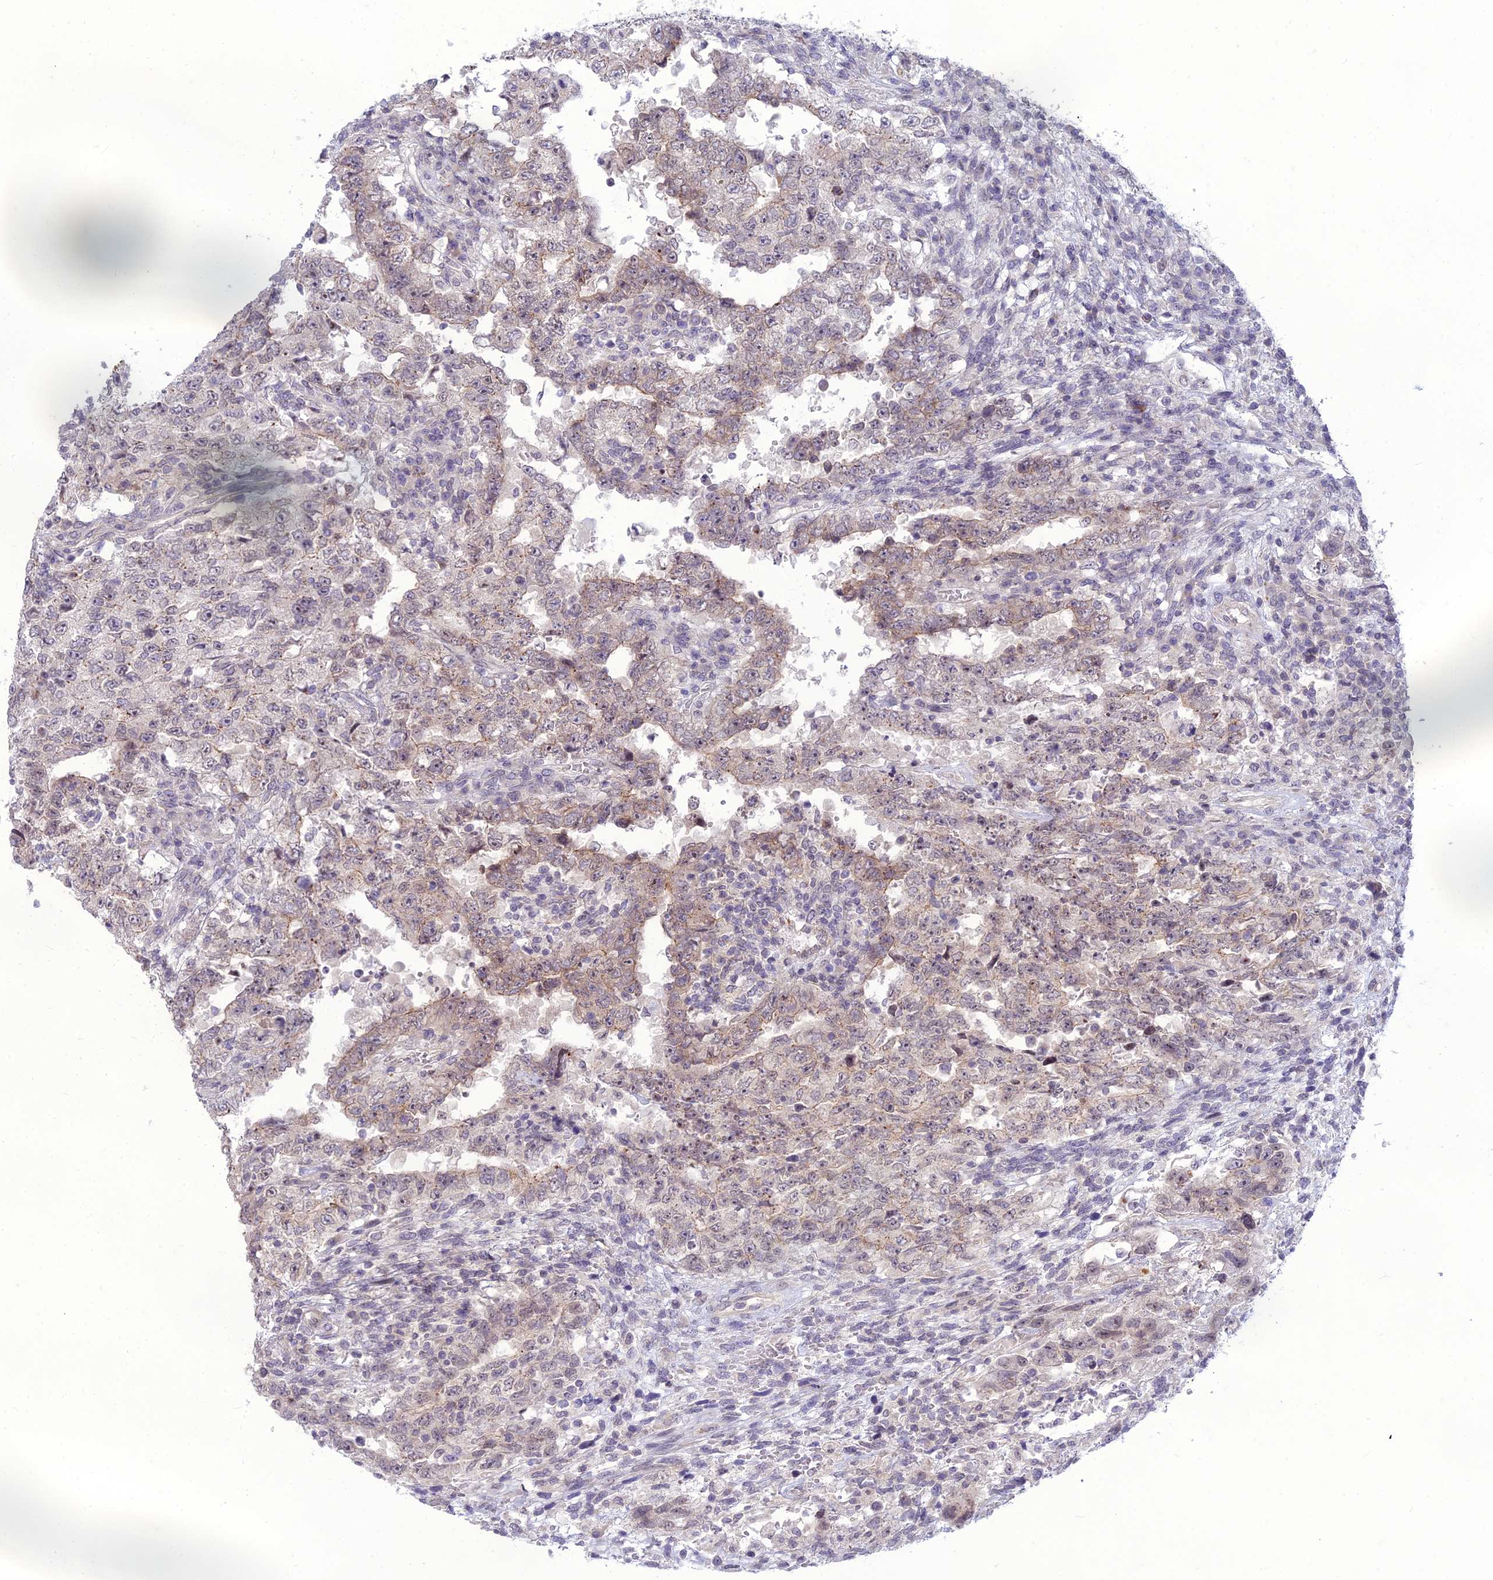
{"staining": {"intensity": "negative", "quantity": "none", "location": "none"}, "tissue": "testis cancer", "cell_type": "Tumor cells", "image_type": "cancer", "snomed": [{"axis": "morphology", "description": "Carcinoma, Embryonal, NOS"}, {"axis": "topography", "description": "Testis"}], "caption": "The IHC histopathology image has no significant positivity in tumor cells of testis embryonal carcinoma tissue.", "gene": "DTX2", "patient": {"sex": "male", "age": 26}}